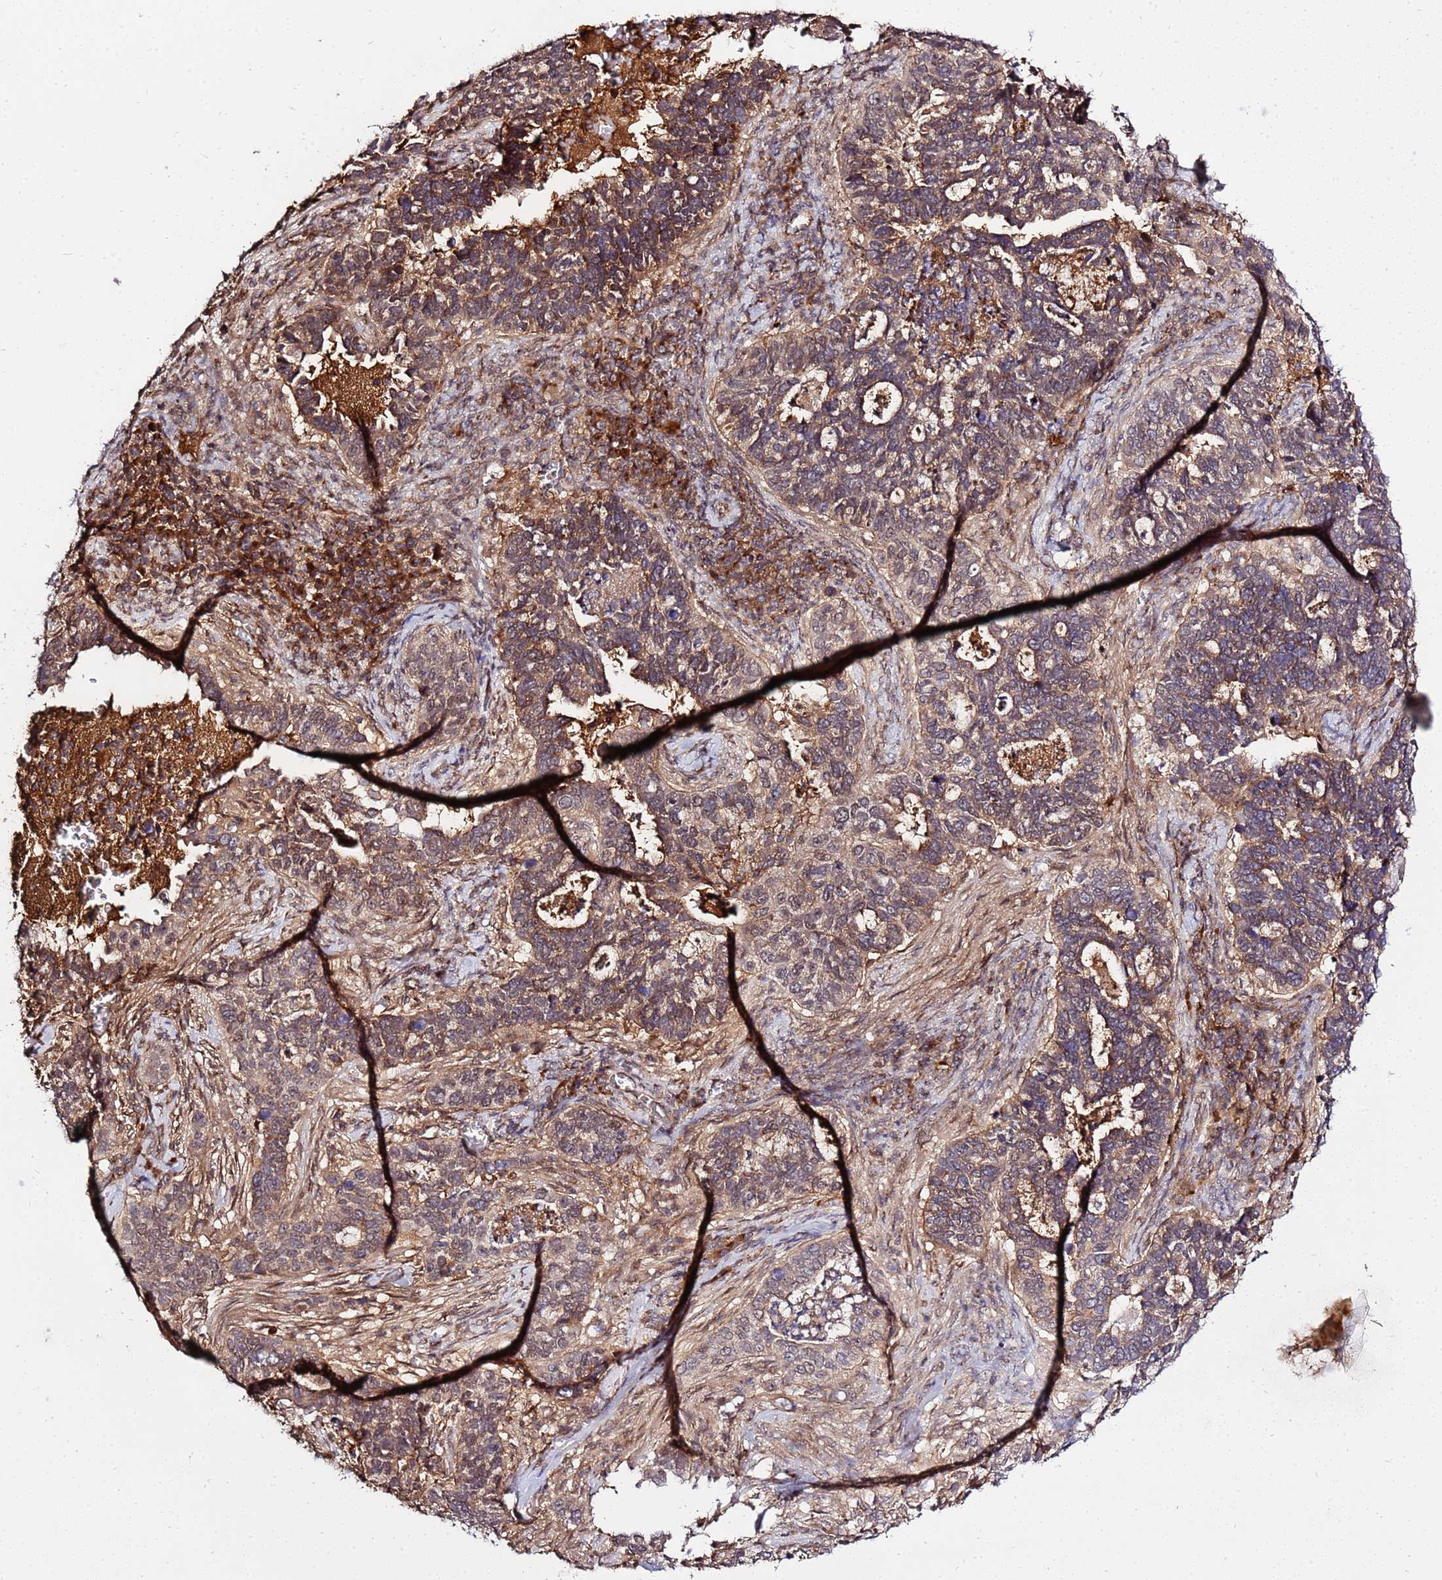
{"staining": {"intensity": "moderate", "quantity": ">75%", "location": "cytoplasmic/membranous,nuclear"}, "tissue": "cervical cancer", "cell_type": "Tumor cells", "image_type": "cancer", "snomed": [{"axis": "morphology", "description": "Squamous cell carcinoma, NOS"}, {"axis": "topography", "description": "Cervix"}], "caption": "Cervical cancer was stained to show a protein in brown. There is medium levels of moderate cytoplasmic/membranous and nuclear staining in about >75% of tumor cells.", "gene": "ZNF624", "patient": {"sex": "female", "age": 38}}